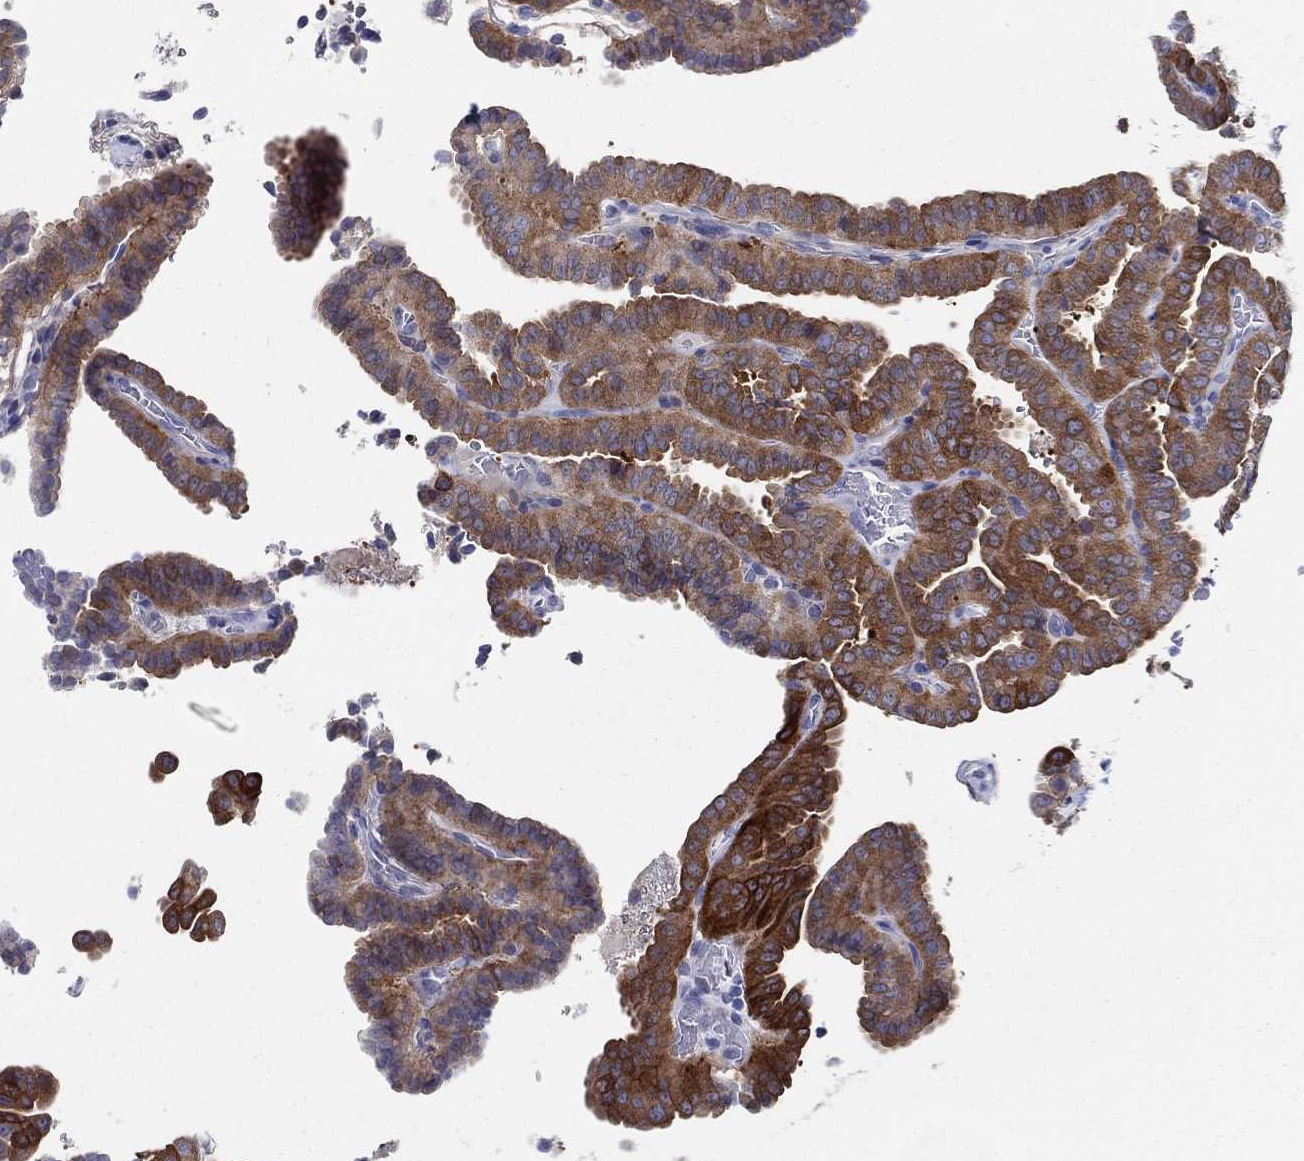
{"staining": {"intensity": "strong", "quantity": "25%-75%", "location": "cytoplasmic/membranous"}, "tissue": "thyroid cancer", "cell_type": "Tumor cells", "image_type": "cancer", "snomed": [{"axis": "morphology", "description": "Papillary adenocarcinoma, NOS"}, {"axis": "topography", "description": "Thyroid gland"}], "caption": "Immunohistochemical staining of thyroid cancer displays high levels of strong cytoplasmic/membranous expression in about 25%-75% of tumor cells. (DAB (3,3'-diaminobenzidine) IHC, brown staining for protein, blue staining for nuclei).", "gene": "RAP1GAP", "patient": {"sex": "female", "age": 39}}